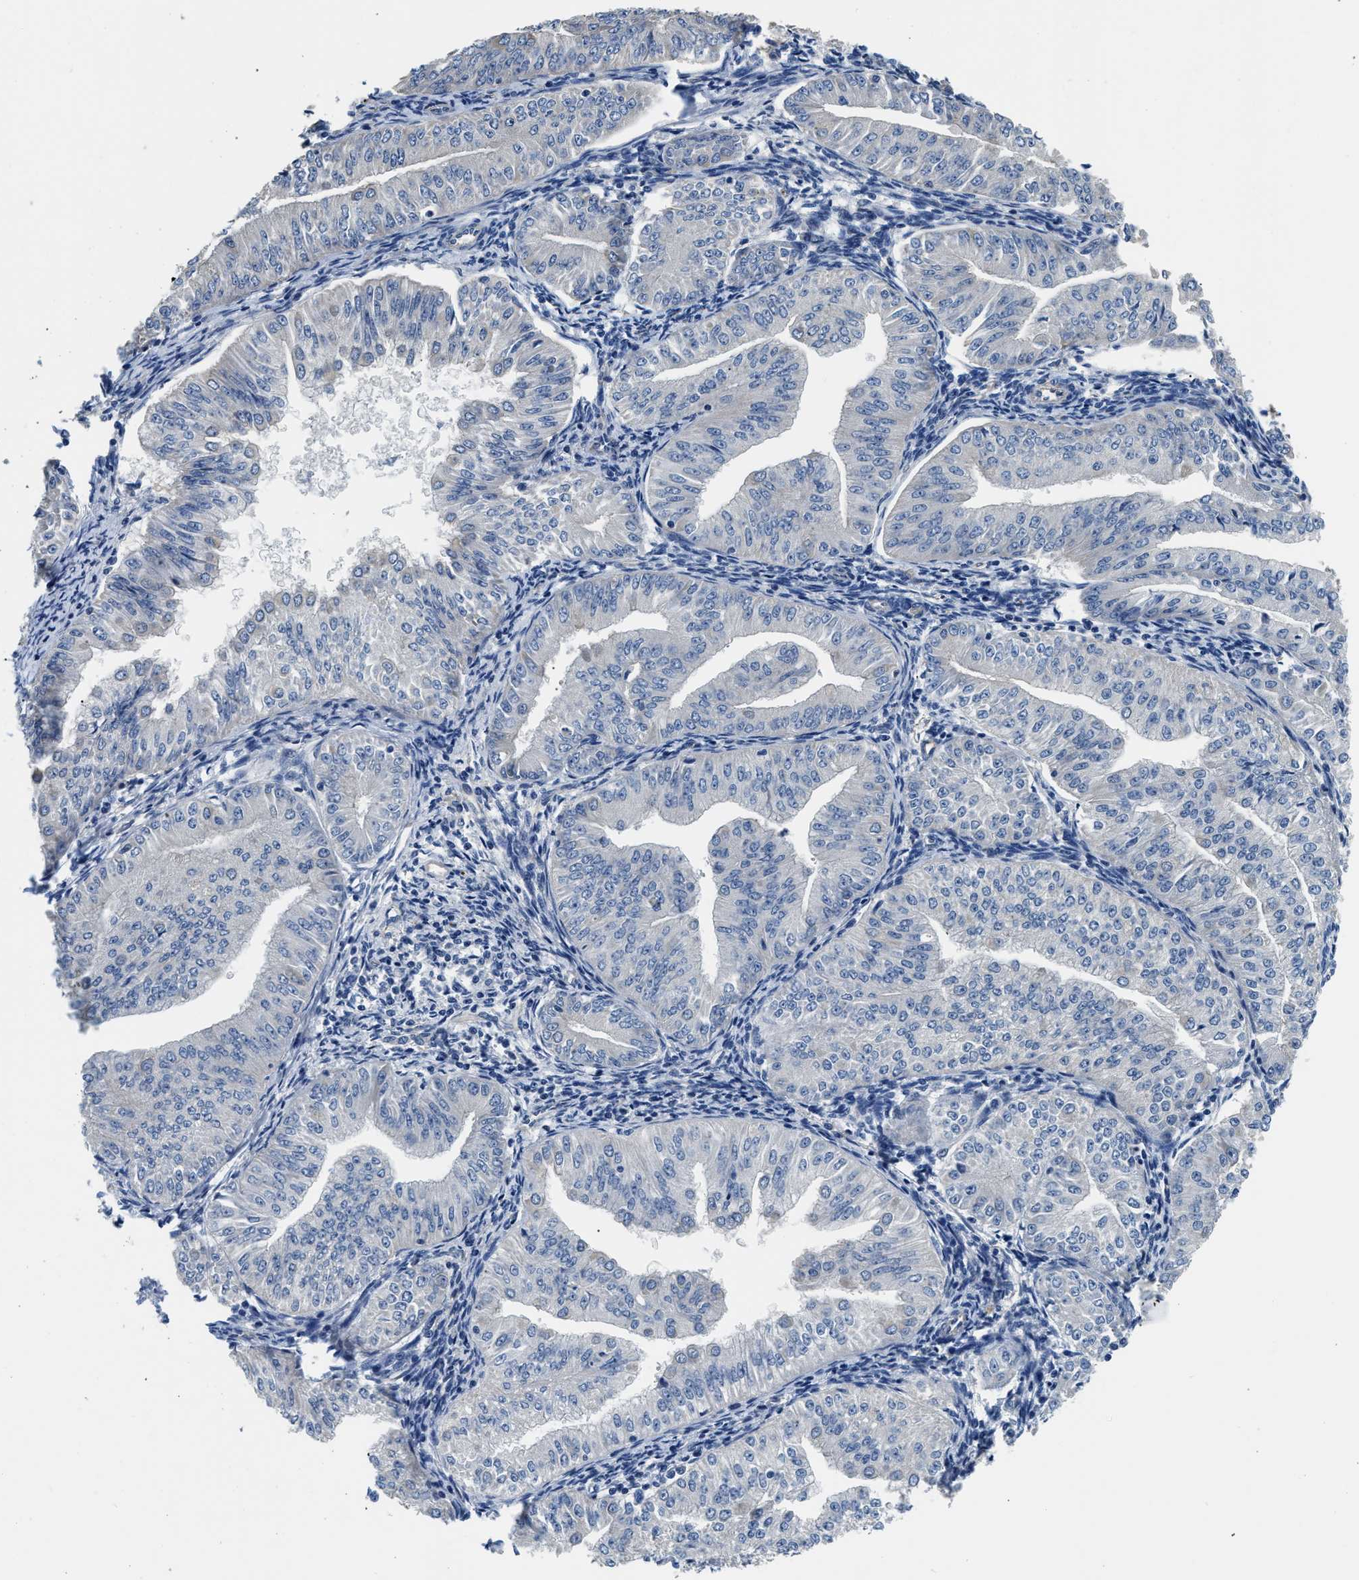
{"staining": {"intensity": "negative", "quantity": "none", "location": "none"}, "tissue": "endometrial cancer", "cell_type": "Tumor cells", "image_type": "cancer", "snomed": [{"axis": "morphology", "description": "Normal tissue, NOS"}, {"axis": "morphology", "description": "Adenocarcinoma, NOS"}, {"axis": "topography", "description": "Endometrium"}], "caption": "Tumor cells are negative for protein expression in human adenocarcinoma (endometrial). The staining was performed using DAB (3,3'-diaminobenzidine) to visualize the protein expression in brown, while the nuclei were stained in blue with hematoxylin (Magnification: 20x).", "gene": "CSDE1", "patient": {"sex": "female", "age": 53}}